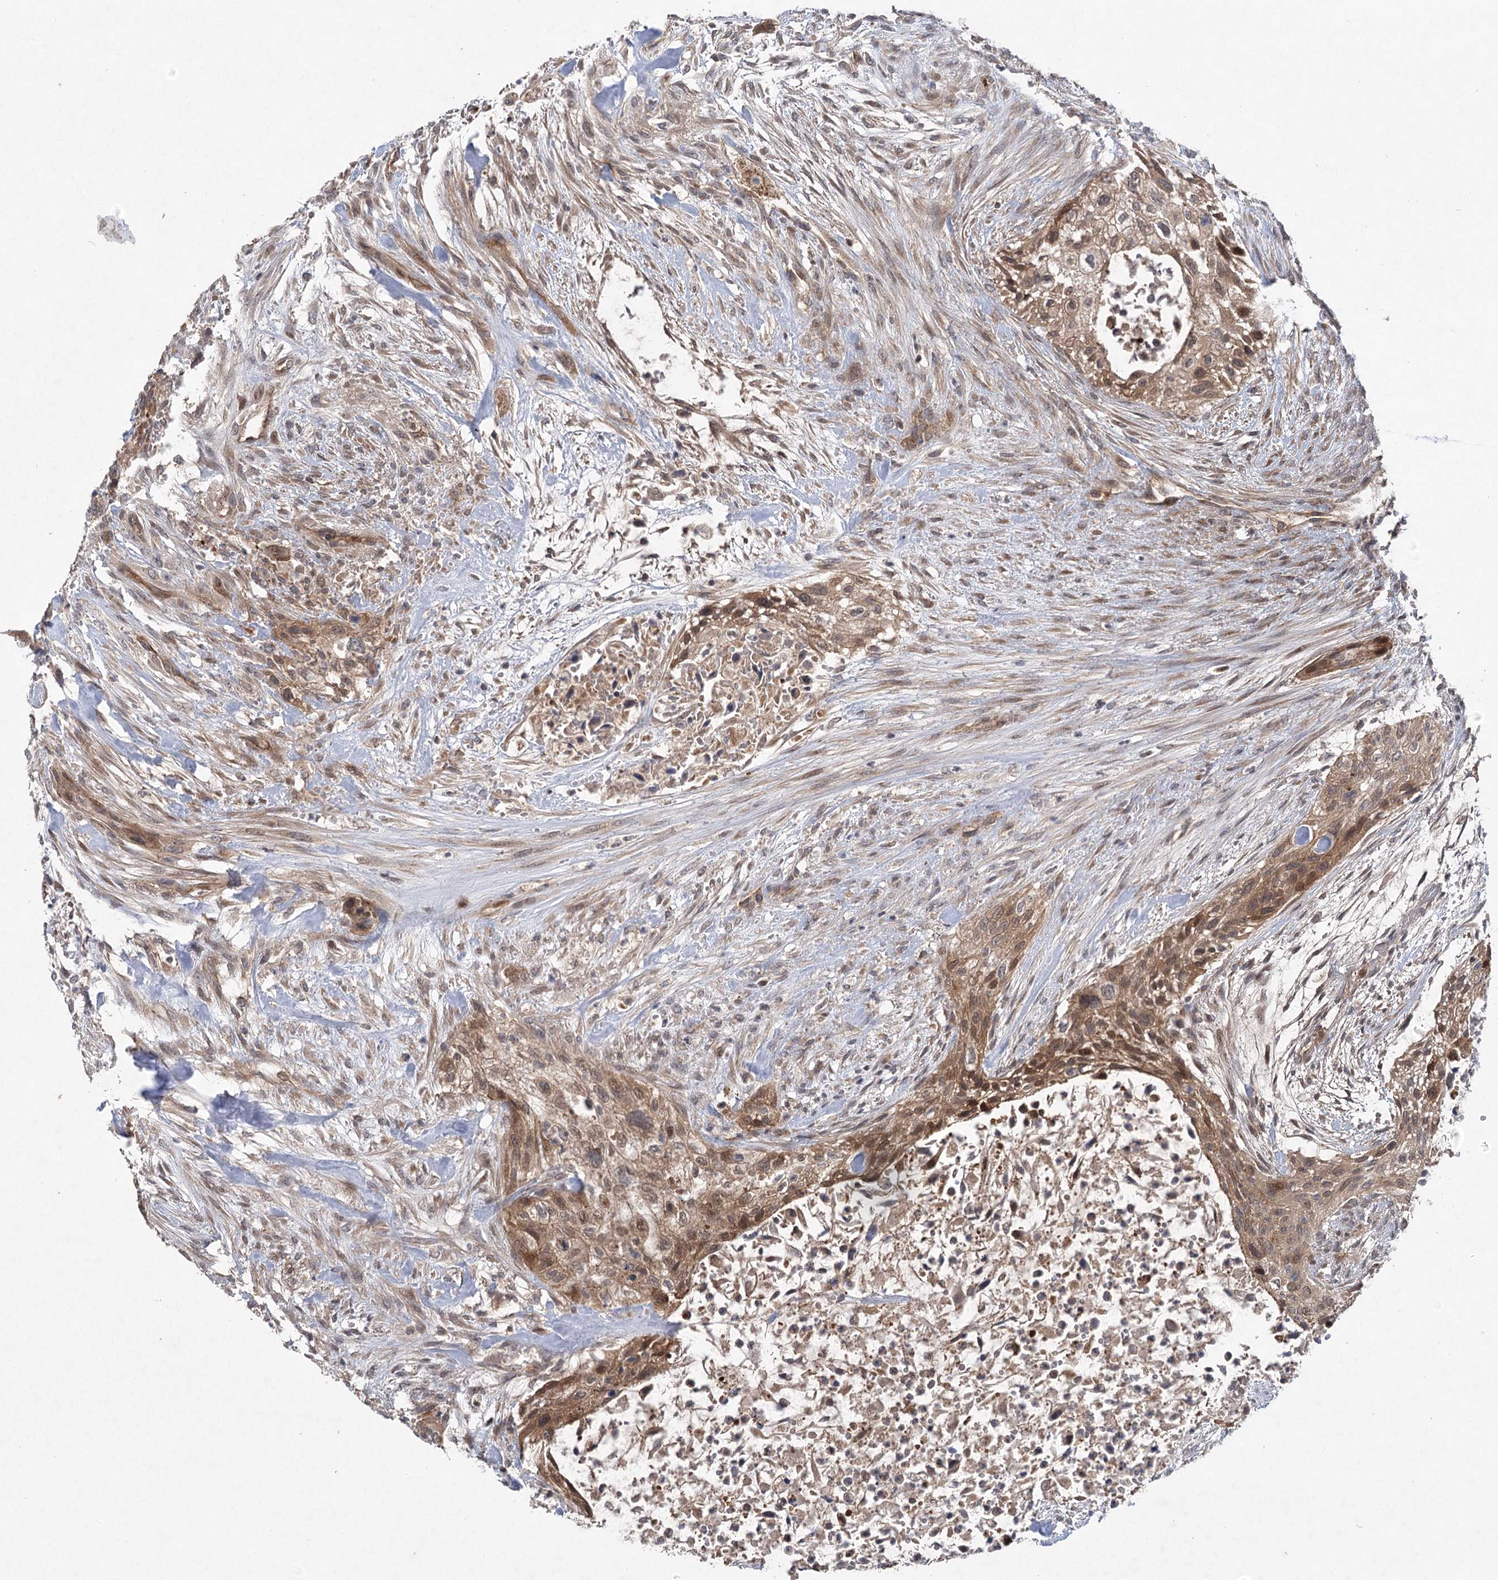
{"staining": {"intensity": "moderate", "quantity": ">75%", "location": "cytoplasmic/membranous,nuclear"}, "tissue": "urothelial cancer", "cell_type": "Tumor cells", "image_type": "cancer", "snomed": [{"axis": "morphology", "description": "Urothelial carcinoma, High grade"}, {"axis": "topography", "description": "Urinary bladder"}], "caption": "Urothelial carcinoma (high-grade) was stained to show a protein in brown. There is medium levels of moderate cytoplasmic/membranous and nuclear staining in about >75% of tumor cells.", "gene": "METTL24", "patient": {"sex": "male", "age": 35}}